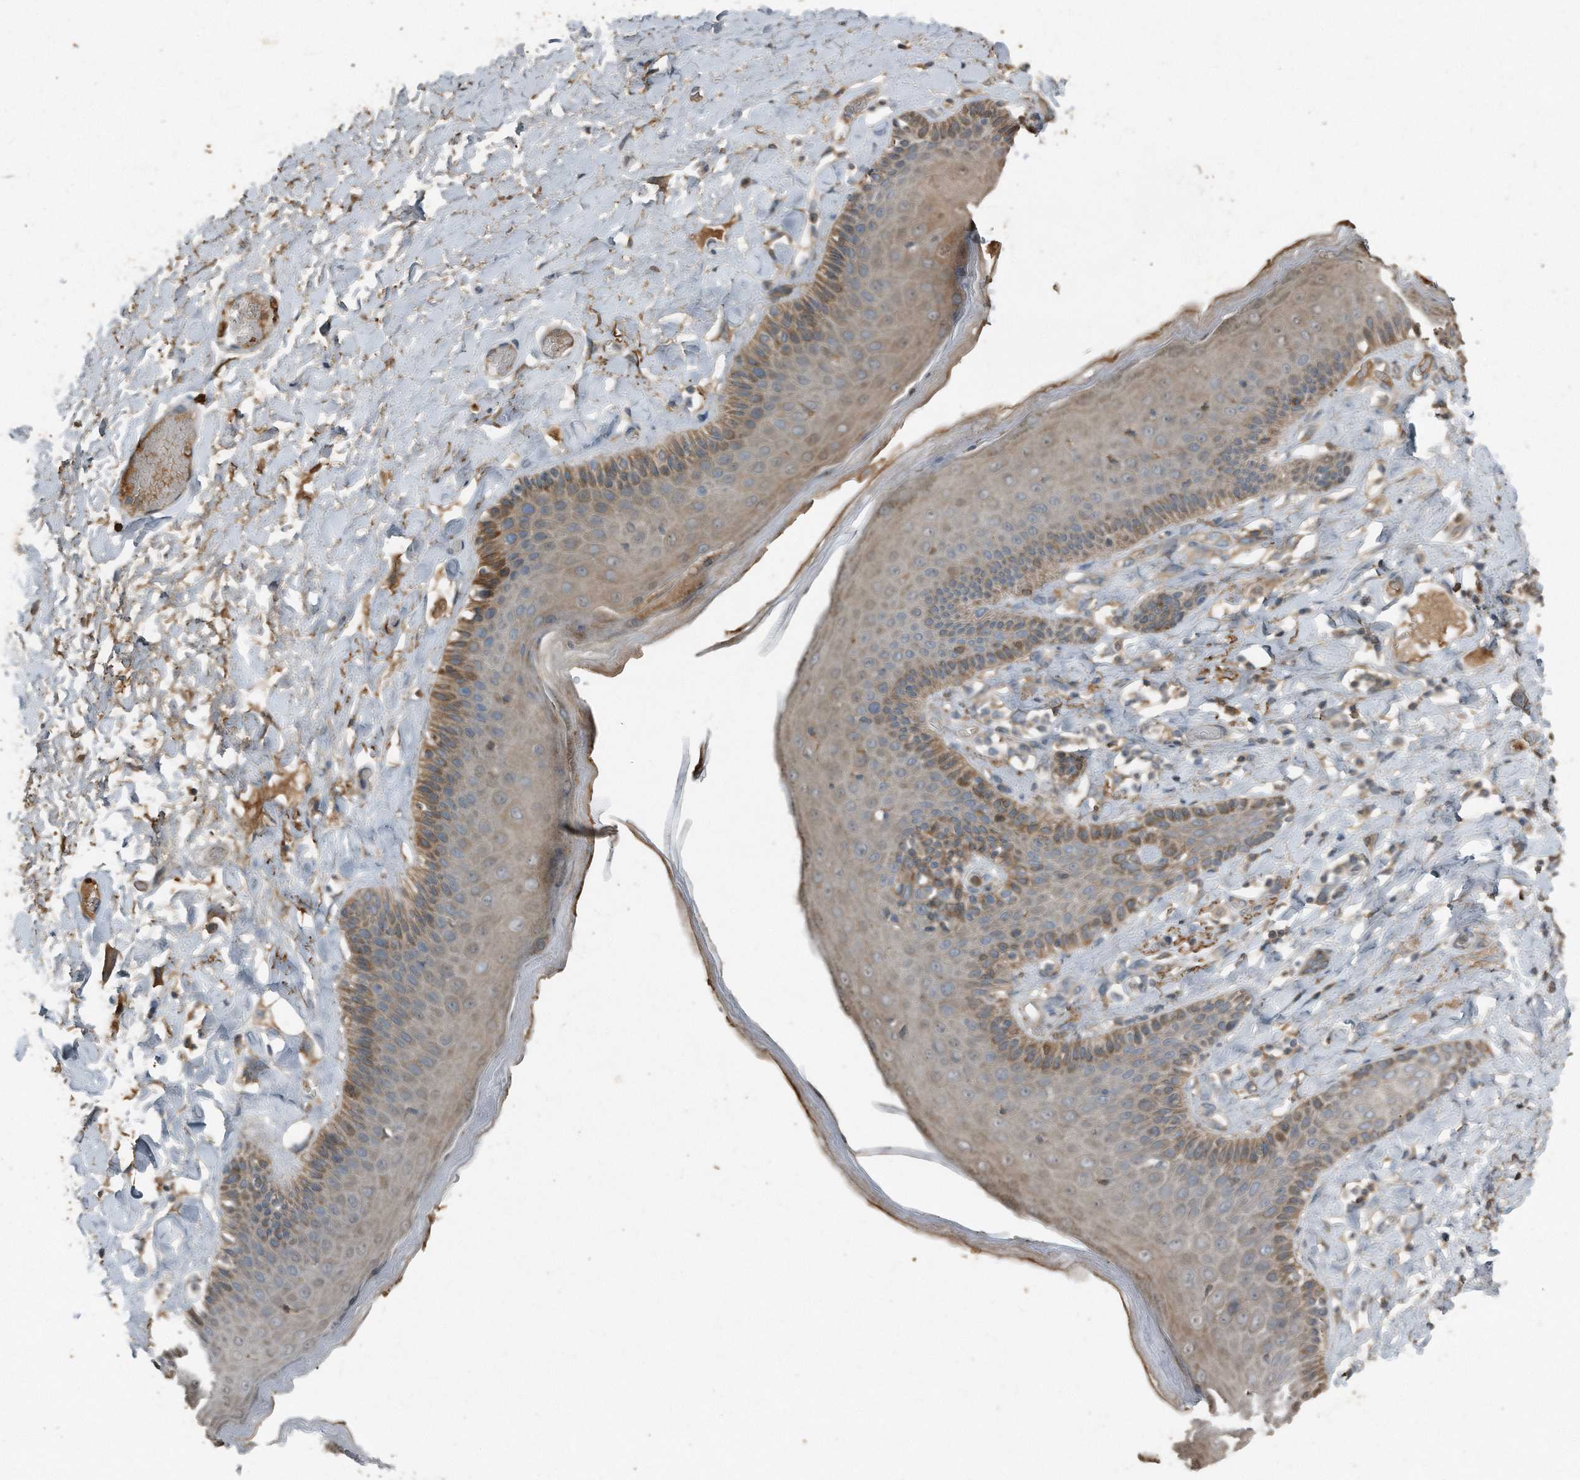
{"staining": {"intensity": "moderate", "quantity": "25%-75%", "location": "cytoplasmic/membranous"}, "tissue": "skin", "cell_type": "Epidermal cells", "image_type": "normal", "snomed": [{"axis": "morphology", "description": "Normal tissue, NOS"}, {"axis": "topography", "description": "Anal"}], "caption": "IHC image of unremarkable skin stained for a protein (brown), which exhibits medium levels of moderate cytoplasmic/membranous staining in approximately 25%-75% of epidermal cells.", "gene": "C9", "patient": {"sex": "male", "age": 69}}